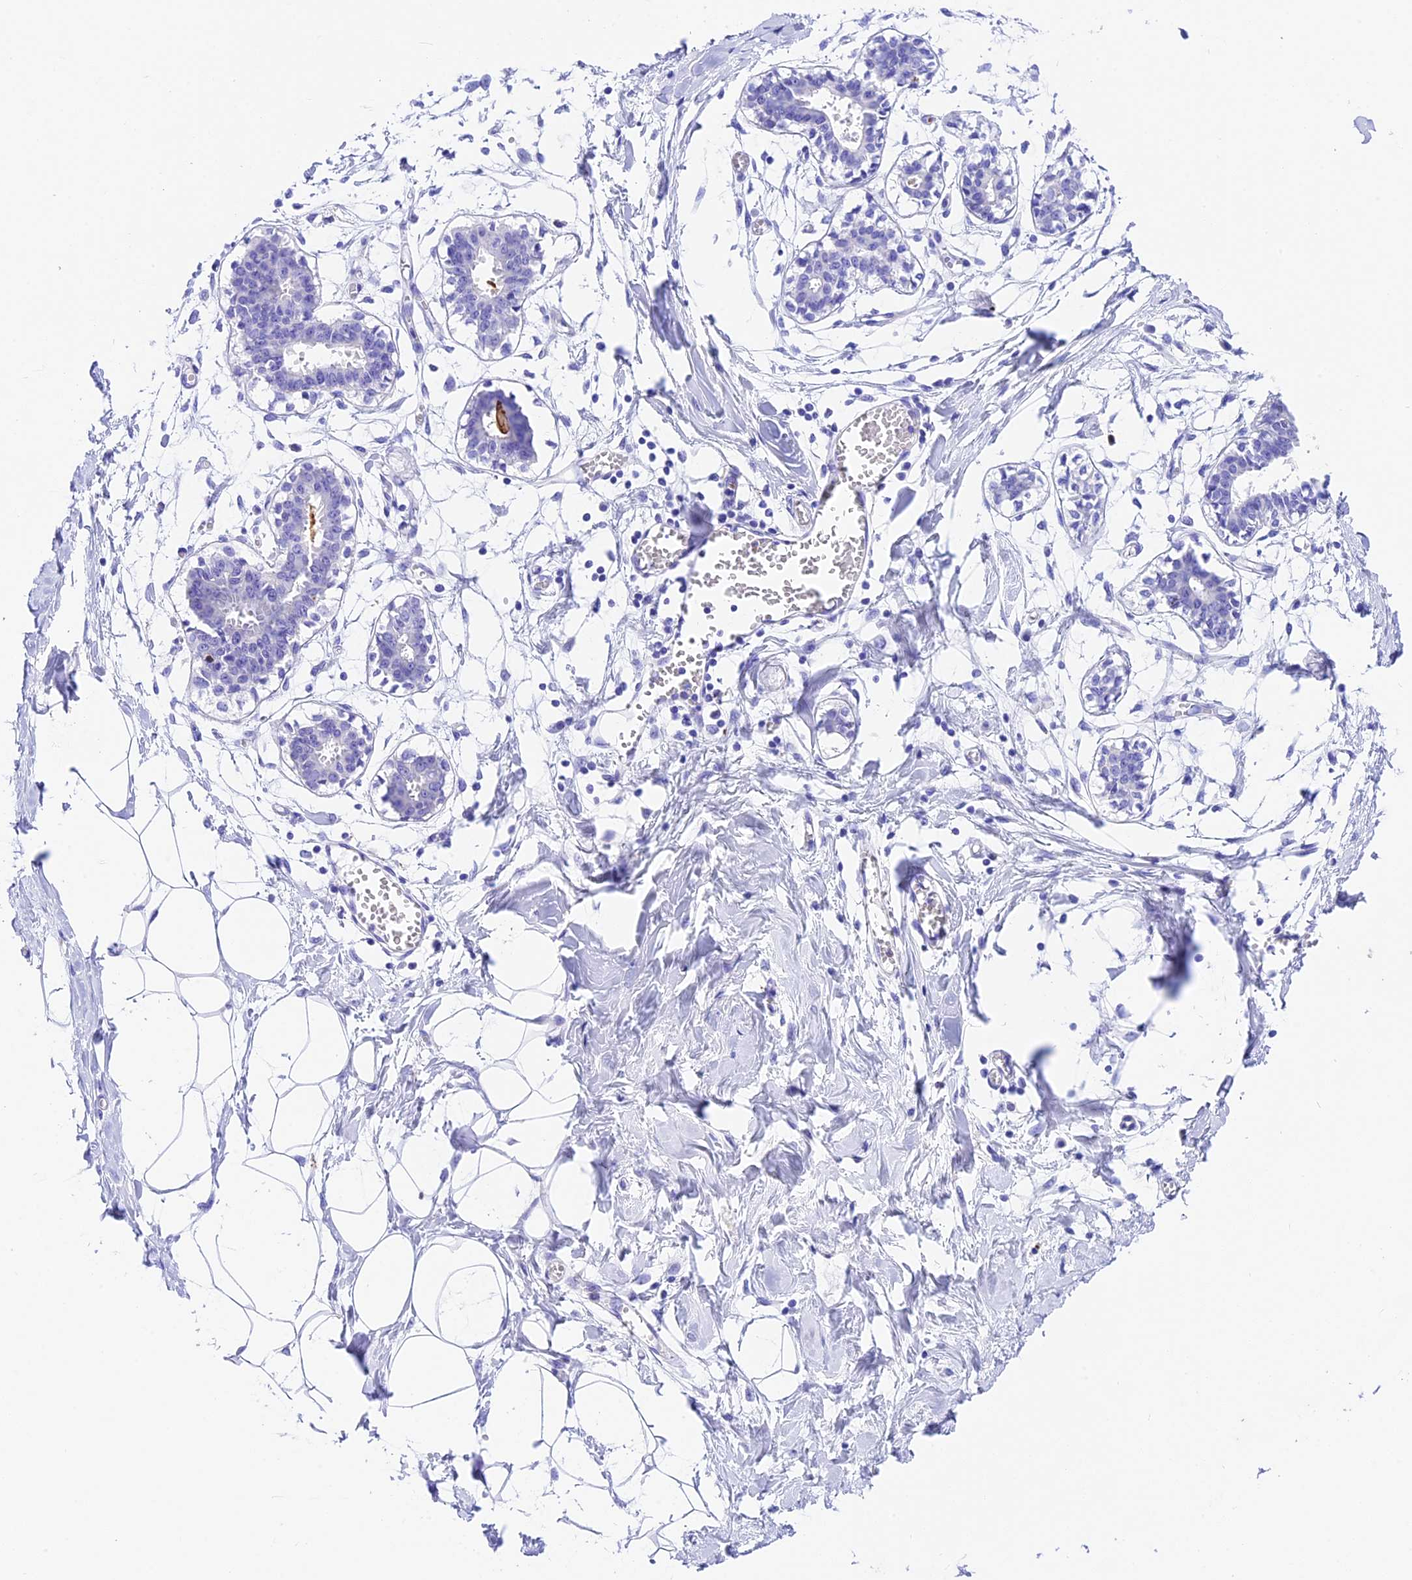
{"staining": {"intensity": "negative", "quantity": "none", "location": "none"}, "tissue": "breast", "cell_type": "Adipocytes", "image_type": "normal", "snomed": [{"axis": "morphology", "description": "Normal tissue, NOS"}, {"axis": "topography", "description": "Breast"}], "caption": "The micrograph demonstrates no staining of adipocytes in normal breast. (DAB (3,3'-diaminobenzidine) immunohistochemistry (IHC) visualized using brightfield microscopy, high magnification).", "gene": "PSG11", "patient": {"sex": "female", "age": 27}}